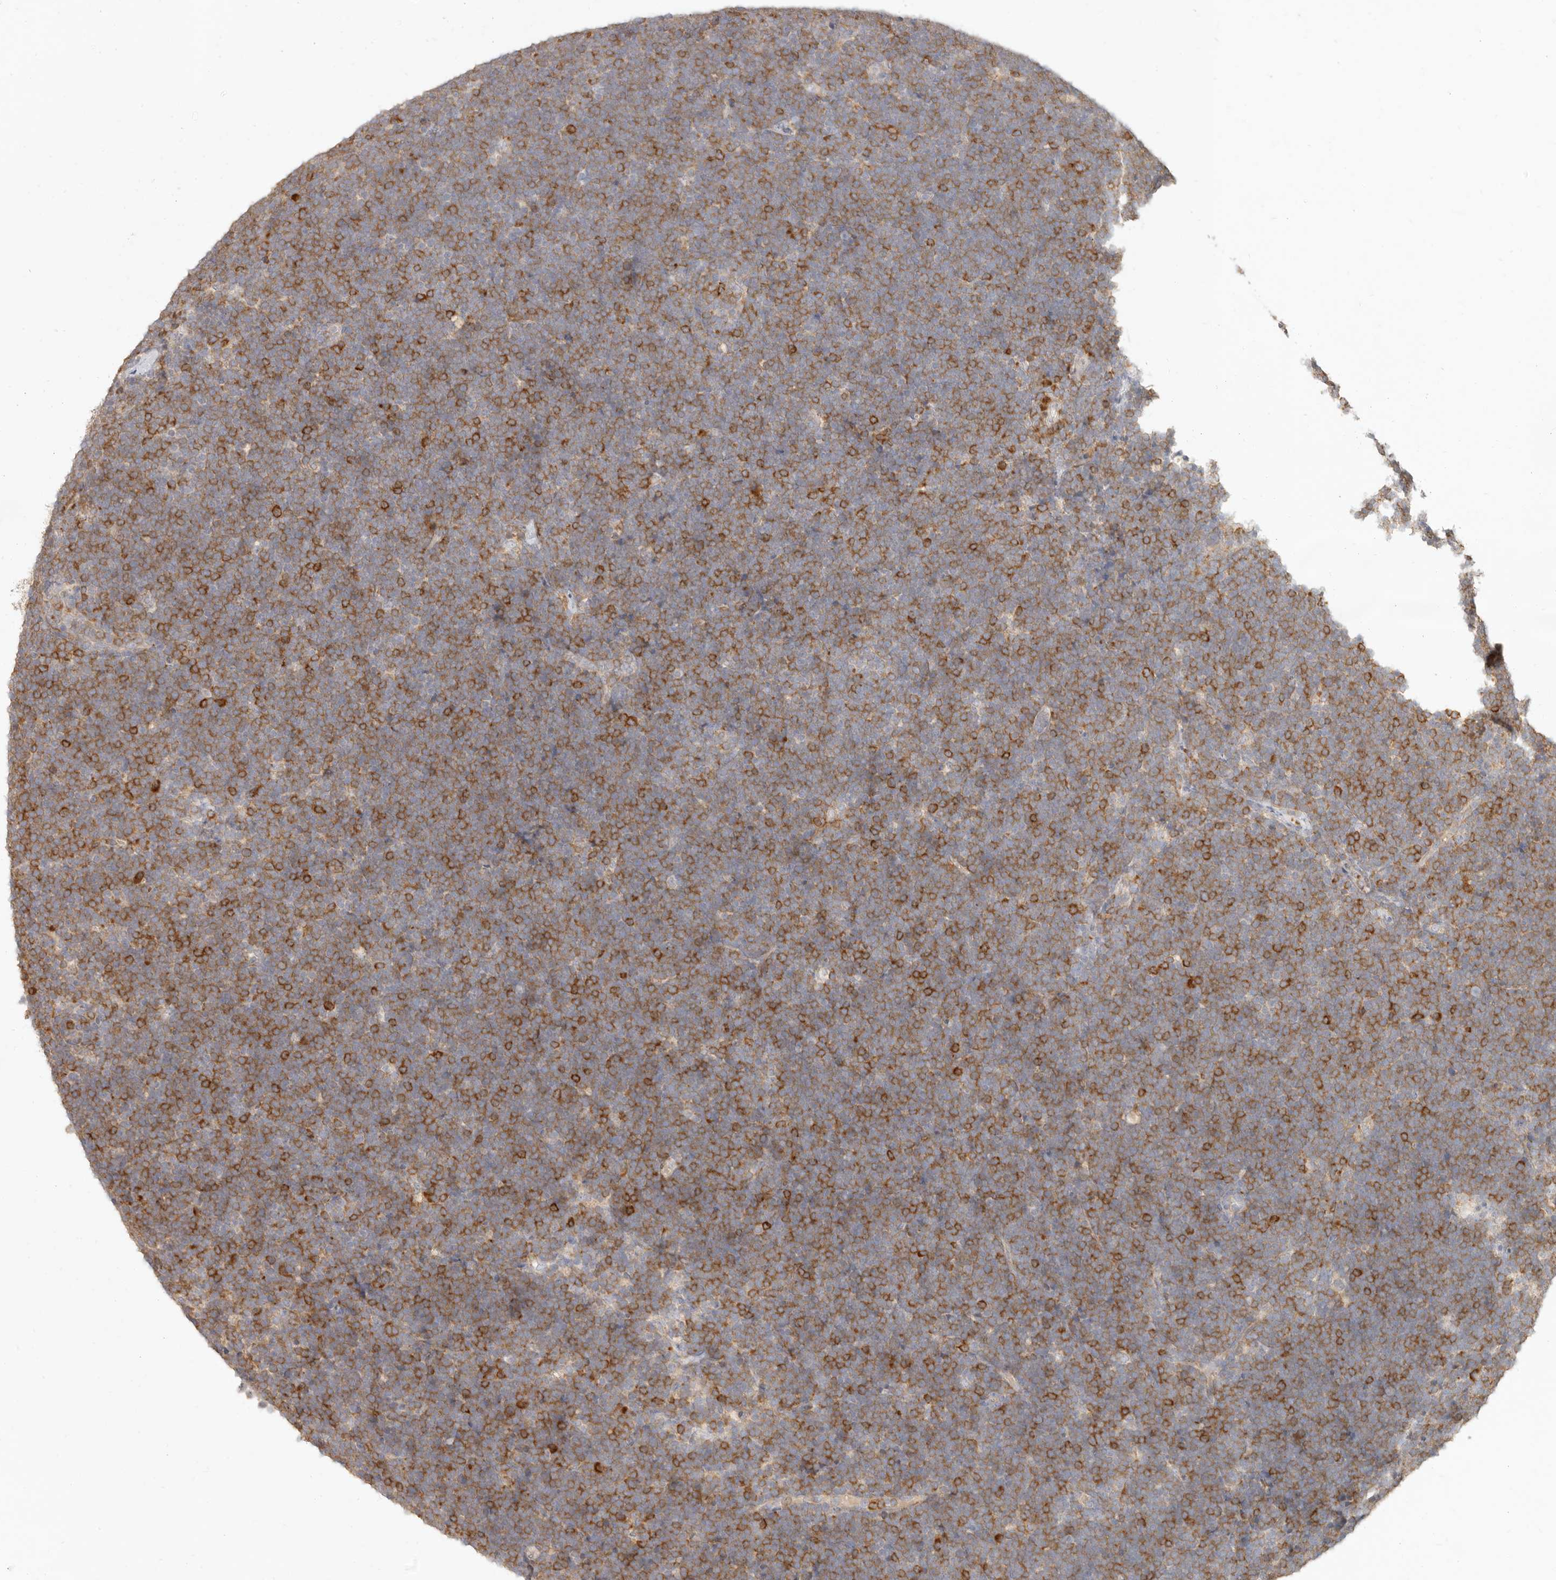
{"staining": {"intensity": "strong", "quantity": "25%-75%", "location": "cytoplasmic/membranous"}, "tissue": "lymphoma", "cell_type": "Tumor cells", "image_type": "cancer", "snomed": [{"axis": "morphology", "description": "Malignant lymphoma, non-Hodgkin's type, High grade"}, {"axis": "topography", "description": "Lymph node"}], "caption": "A high-resolution histopathology image shows immunohistochemistry staining of lymphoma, which reveals strong cytoplasmic/membranous positivity in about 25%-75% of tumor cells.", "gene": "PABPC4", "patient": {"sex": "male", "age": 13}}